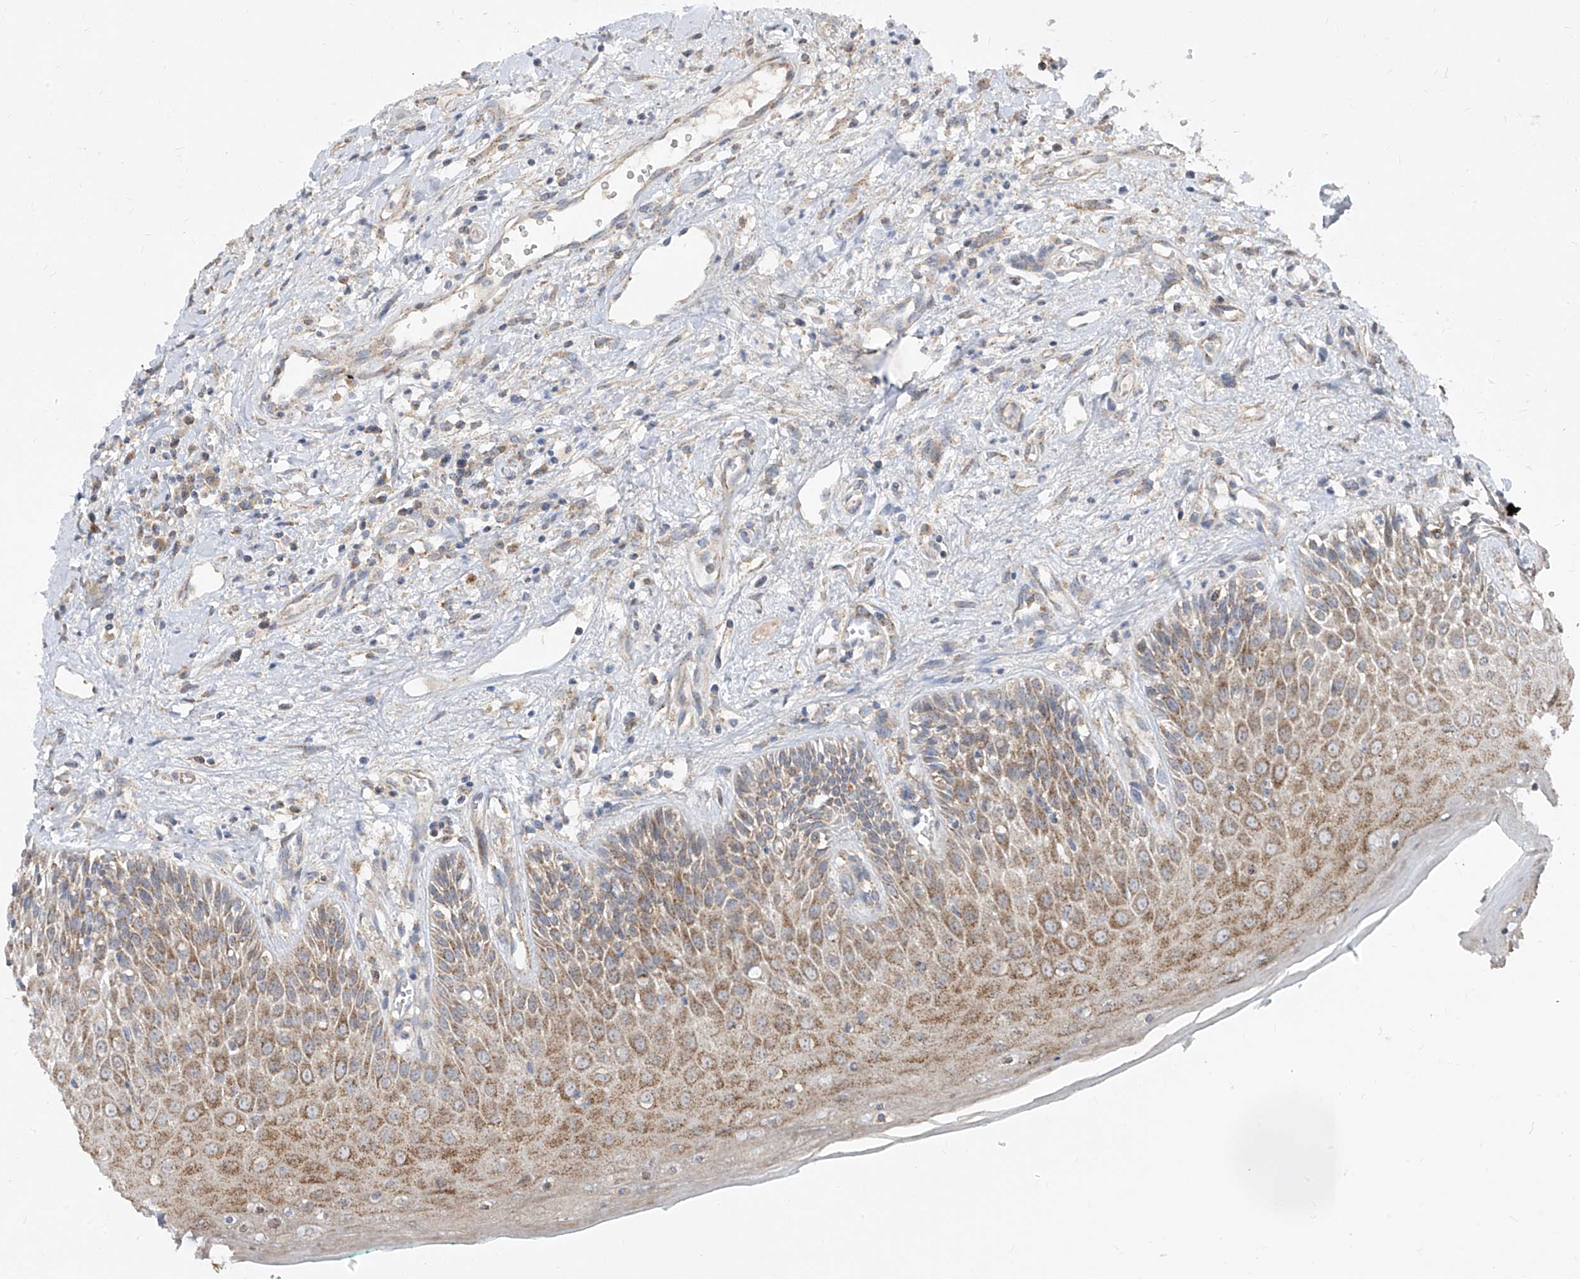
{"staining": {"intensity": "moderate", "quantity": ">75%", "location": "cytoplasmic/membranous"}, "tissue": "oral mucosa", "cell_type": "Squamous epithelial cells", "image_type": "normal", "snomed": [{"axis": "morphology", "description": "Normal tissue, NOS"}, {"axis": "topography", "description": "Oral tissue"}], "caption": "Squamous epithelial cells reveal medium levels of moderate cytoplasmic/membranous staining in approximately >75% of cells in normal oral mucosa. The staining is performed using DAB (3,3'-diaminobenzidine) brown chromogen to label protein expression. The nuclei are counter-stained blue using hematoxylin.", "gene": "ABCD3", "patient": {"sex": "female", "age": 70}}